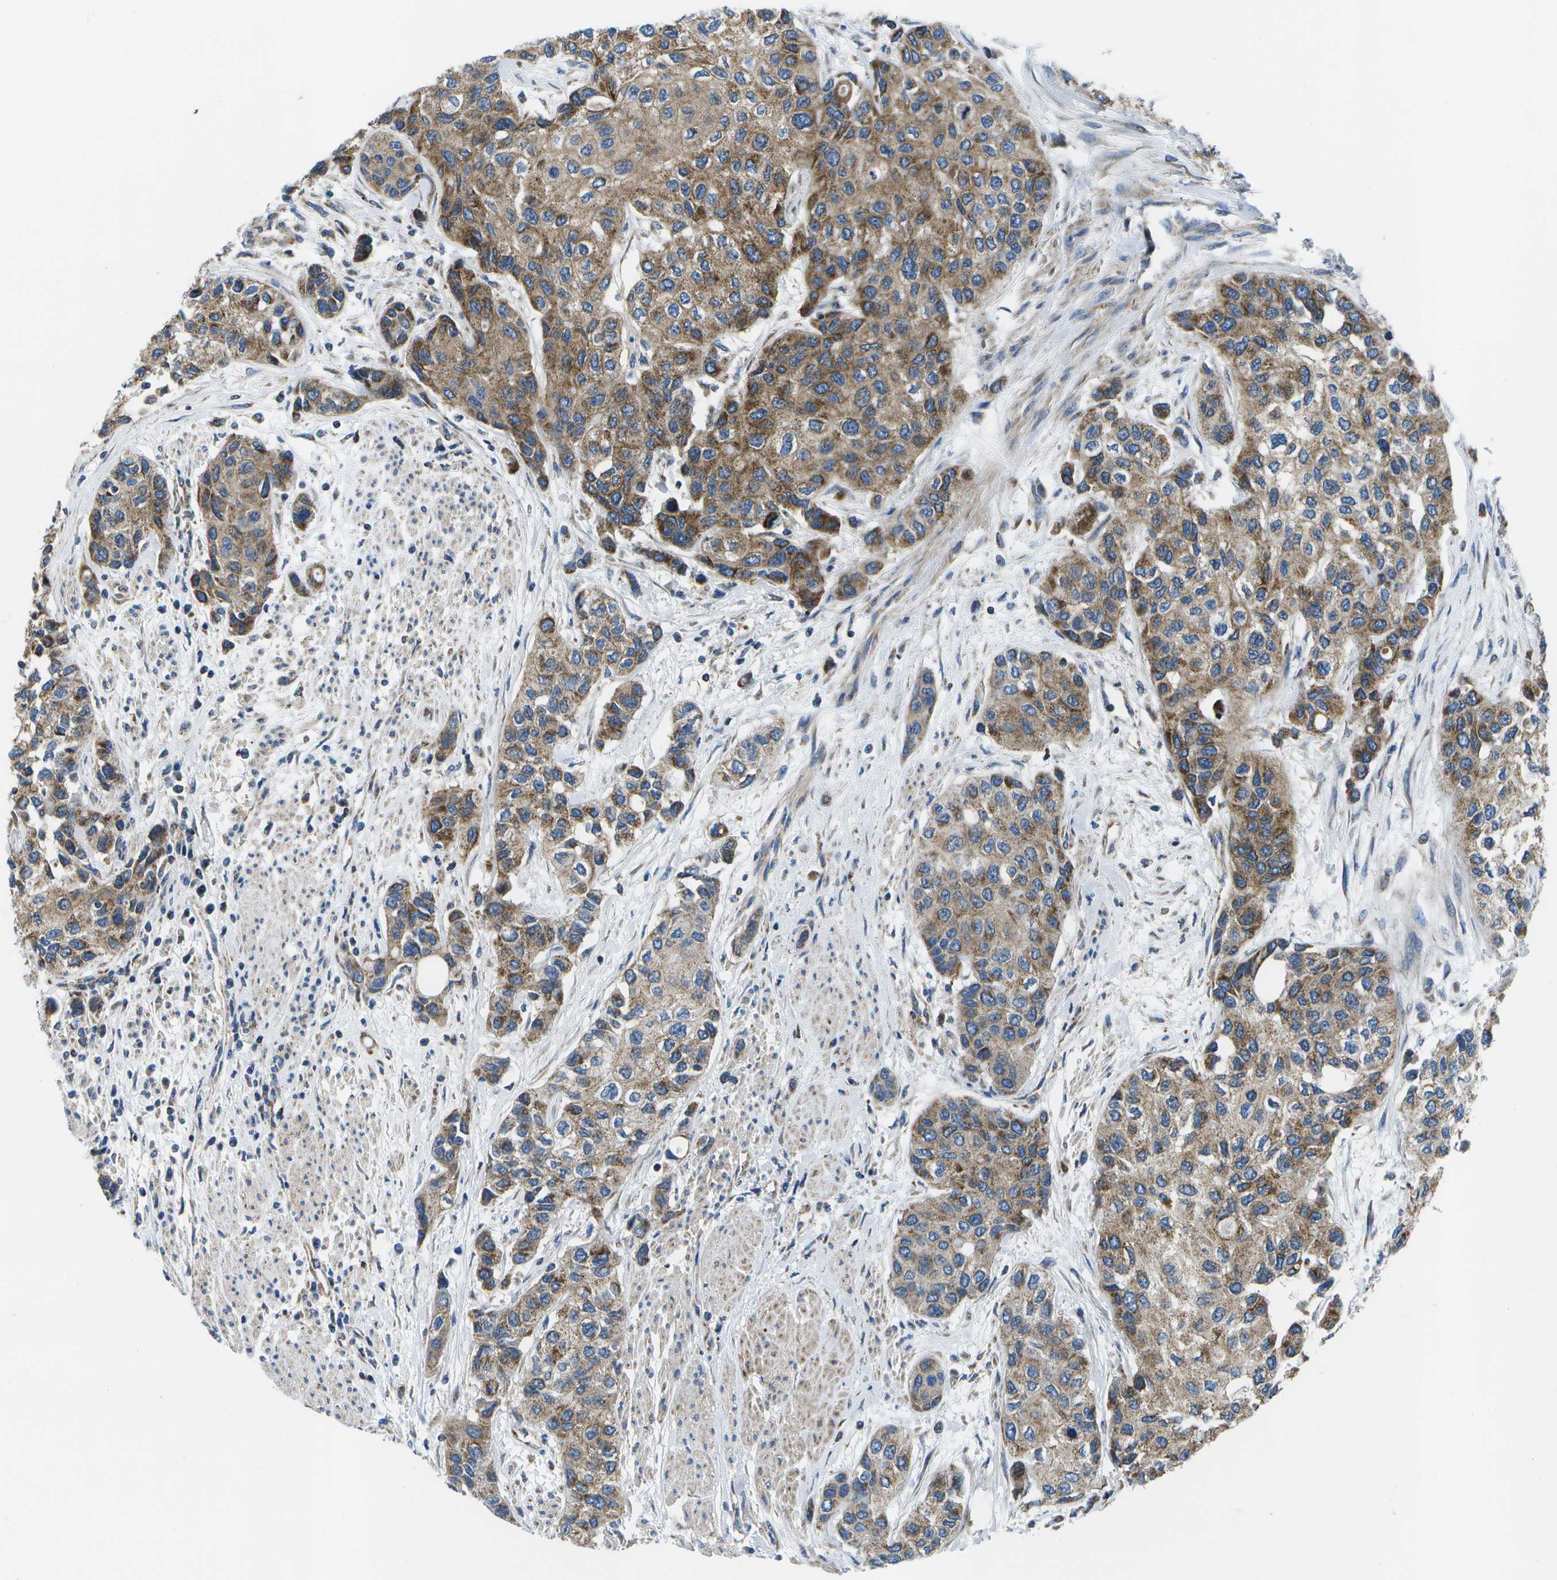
{"staining": {"intensity": "moderate", "quantity": ">75%", "location": "cytoplasmic/membranous"}, "tissue": "urothelial cancer", "cell_type": "Tumor cells", "image_type": "cancer", "snomed": [{"axis": "morphology", "description": "Urothelial carcinoma, High grade"}, {"axis": "topography", "description": "Urinary bladder"}], "caption": "The photomicrograph demonstrates immunohistochemical staining of urothelial cancer. There is moderate cytoplasmic/membranous expression is identified in about >75% of tumor cells.", "gene": "MVK", "patient": {"sex": "female", "age": 56}}